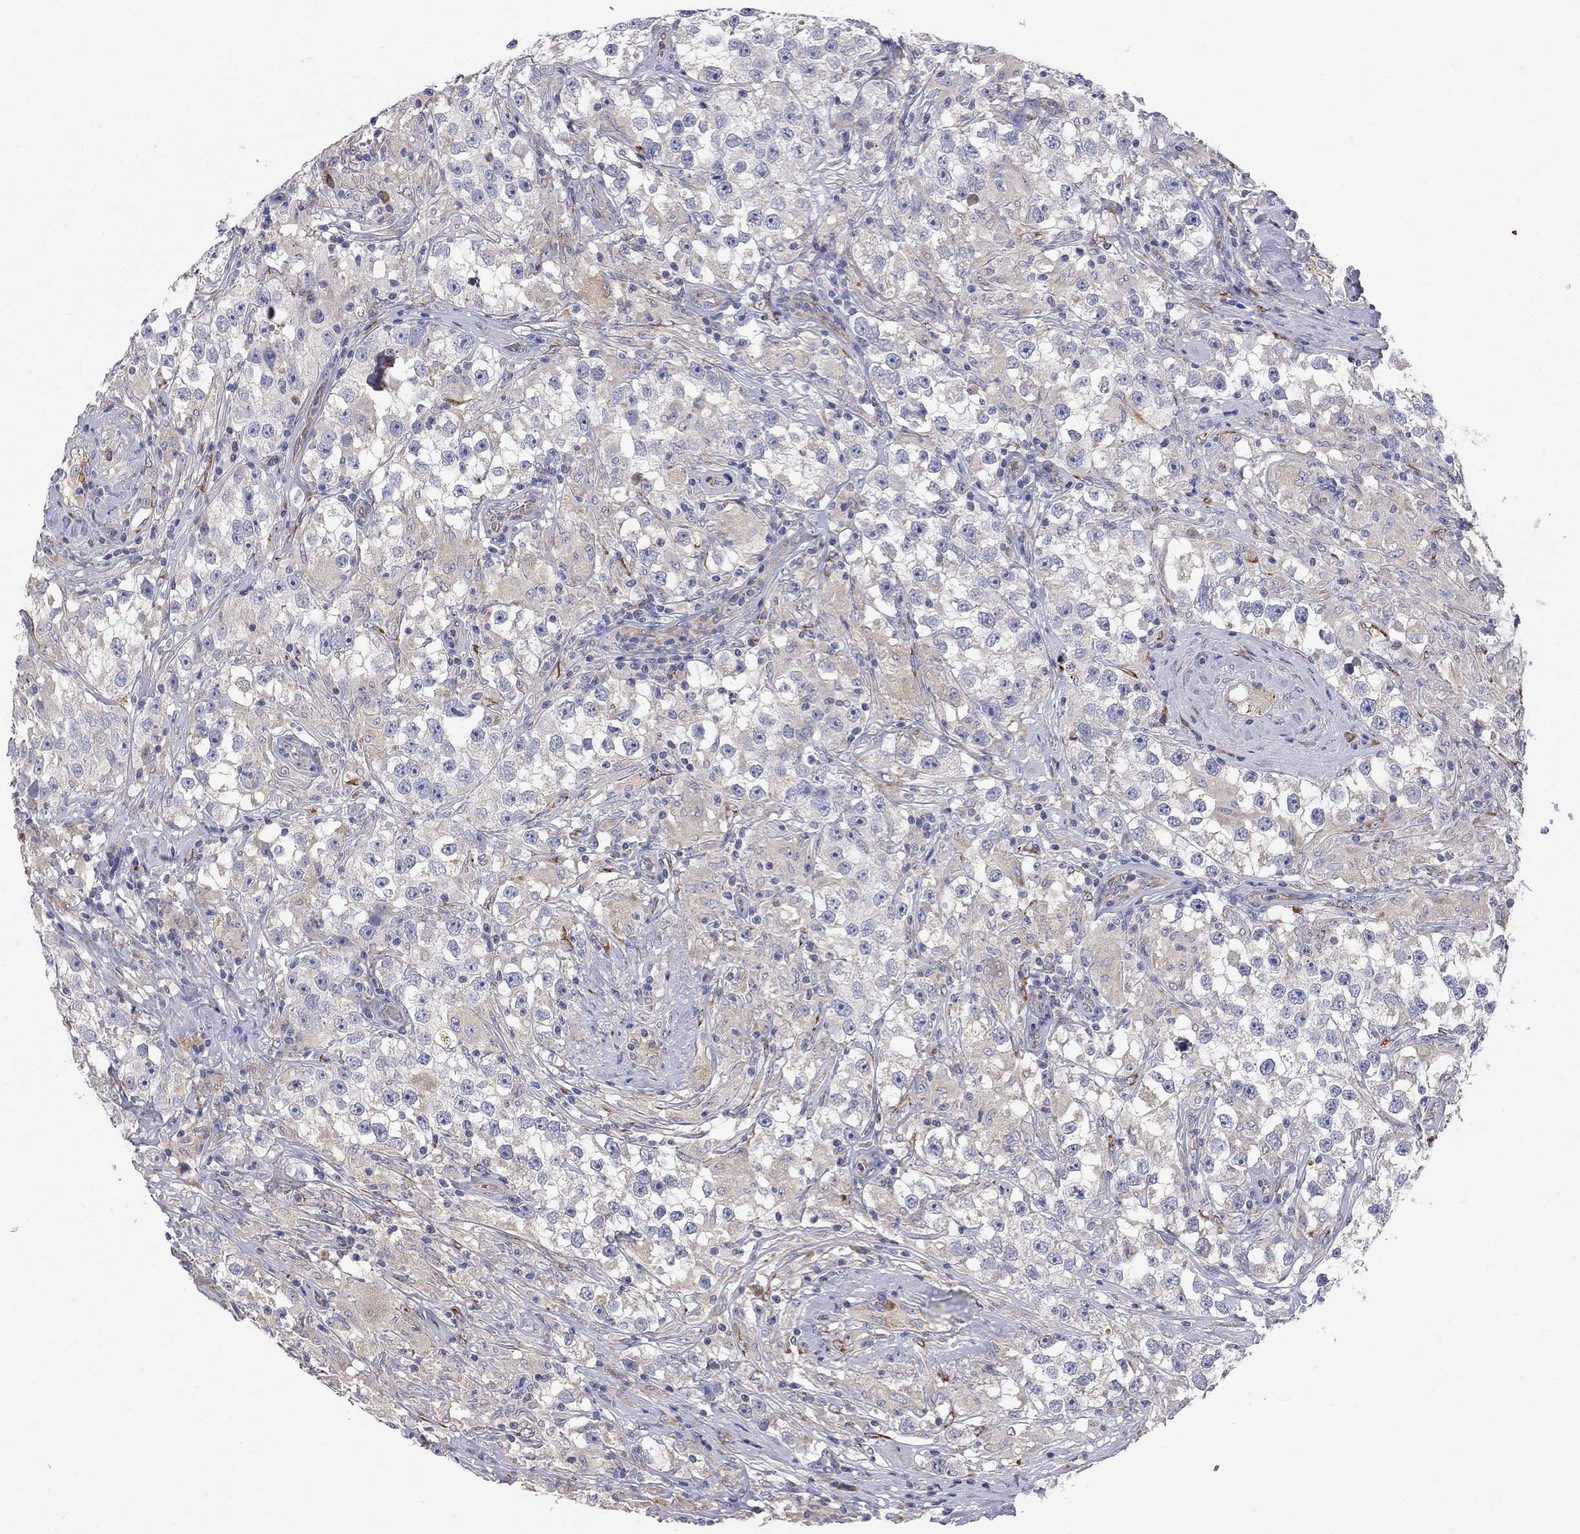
{"staining": {"intensity": "negative", "quantity": "none", "location": "none"}, "tissue": "testis cancer", "cell_type": "Tumor cells", "image_type": "cancer", "snomed": [{"axis": "morphology", "description": "Seminoma, NOS"}, {"axis": "topography", "description": "Testis"}], "caption": "The immunohistochemistry image has no significant expression in tumor cells of seminoma (testis) tissue.", "gene": "CASTOR1", "patient": {"sex": "male", "age": 46}}